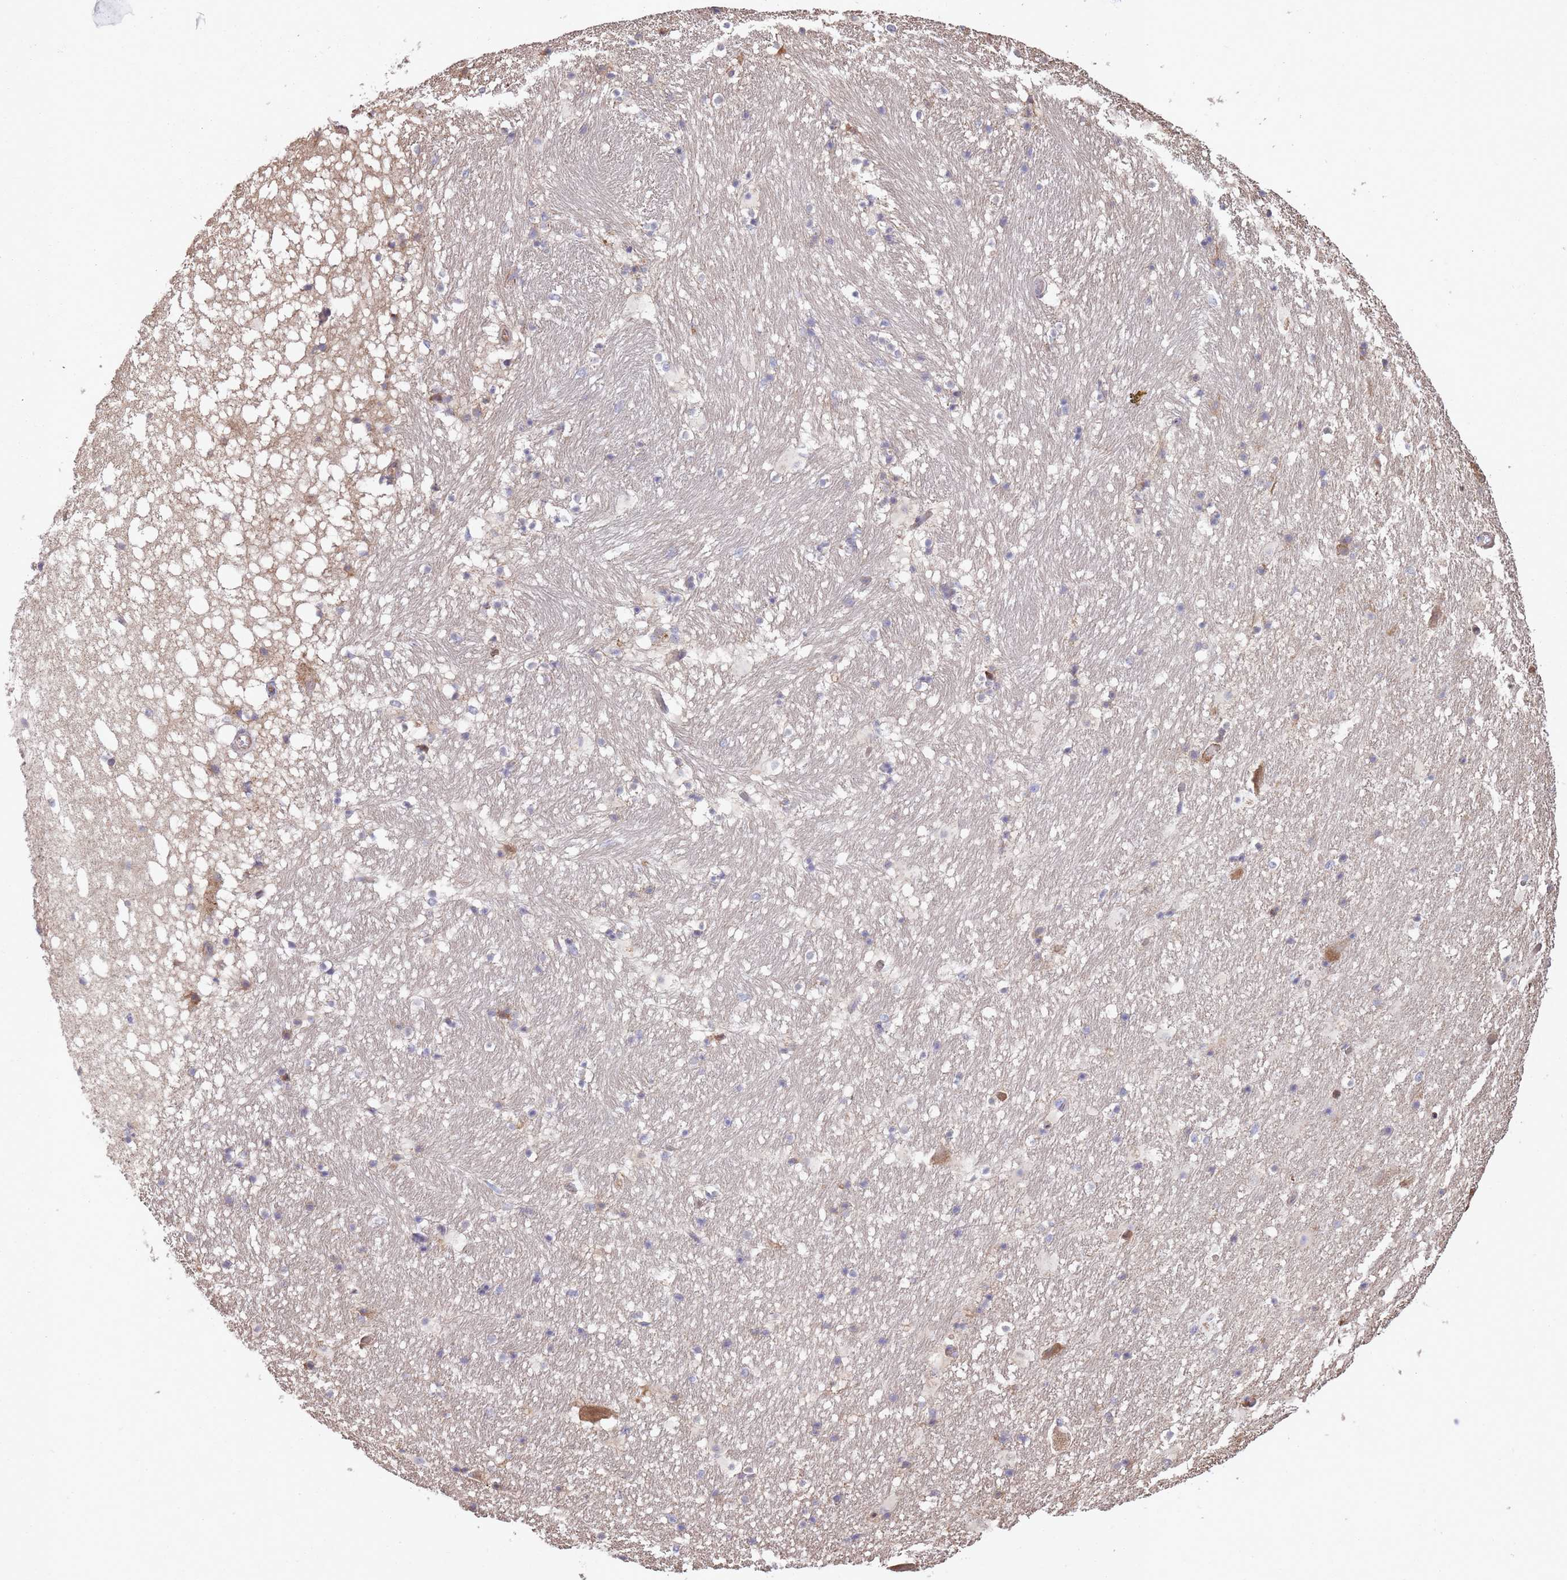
{"staining": {"intensity": "negative", "quantity": "none", "location": "none"}, "tissue": "hippocampus", "cell_type": "Glial cells", "image_type": "normal", "snomed": [{"axis": "morphology", "description": "Normal tissue, NOS"}, {"axis": "topography", "description": "Hippocampus"}], "caption": "Unremarkable hippocampus was stained to show a protein in brown. There is no significant expression in glial cells. (DAB (3,3'-diaminobenzidine) immunohistochemistry (IHC), high magnification).", "gene": "ARL13B", "patient": {"sex": "male", "age": 37}}